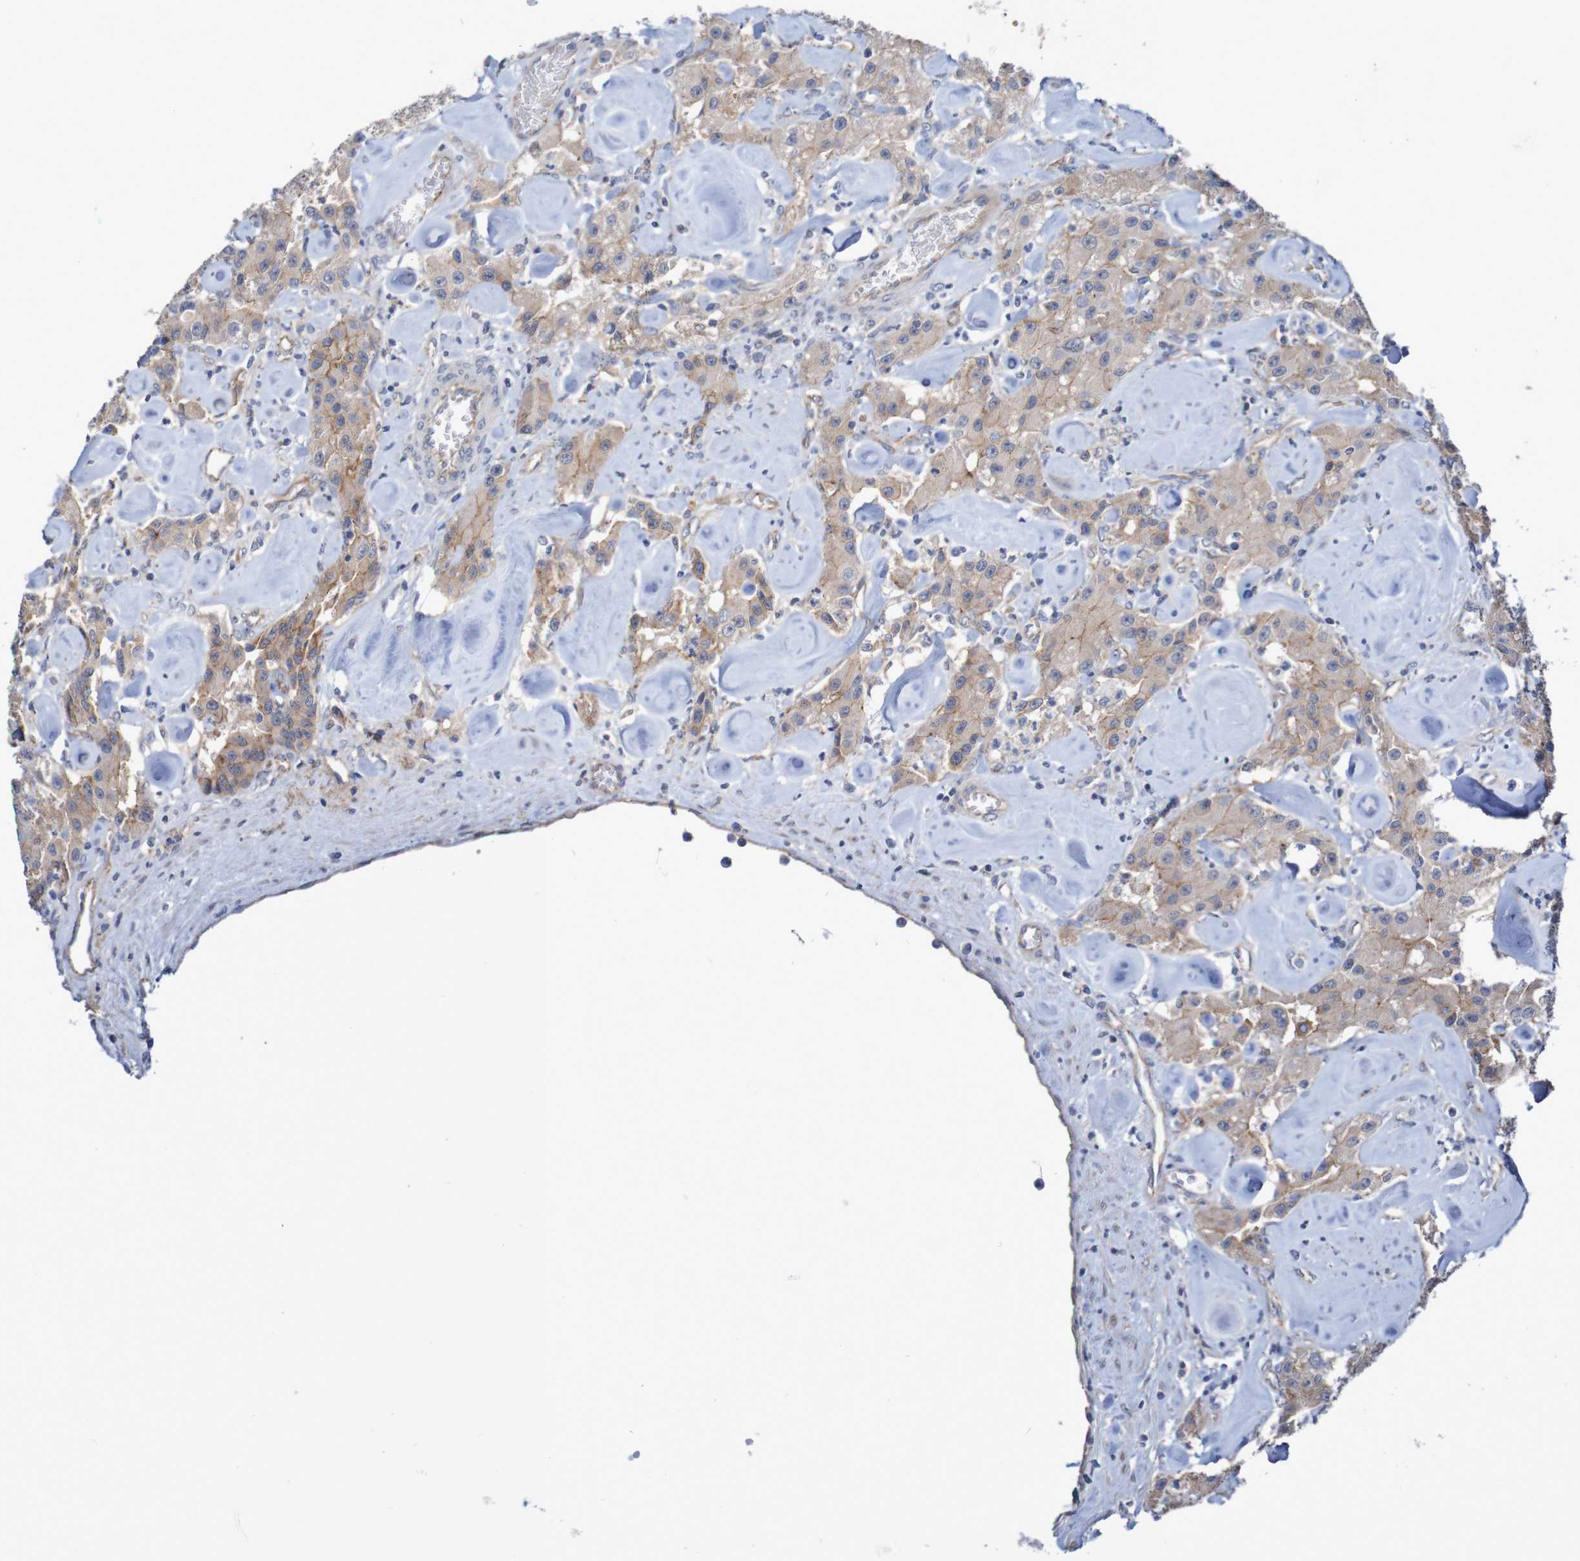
{"staining": {"intensity": "weak", "quantity": ">75%", "location": "cytoplasmic/membranous"}, "tissue": "carcinoid", "cell_type": "Tumor cells", "image_type": "cancer", "snomed": [{"axis": "morphology", "description": "Carcinoid, malignant, NOS"}, {"axis": "topography", "description": "Pancreas"}], "caption": "Carcinoid was stained to show a protein in brown. There is low levels of weak cytoplasmic/membranous expression in approximately >75% of tumor cells. (Stains: DAB (3,3'-diaminobenzidine) in brown, nuclei in blue, Microscopy: brightfield microscopy at high magnification).", "gene": "NECTIN2", "patient": {"sex": "male", "age": 41}}